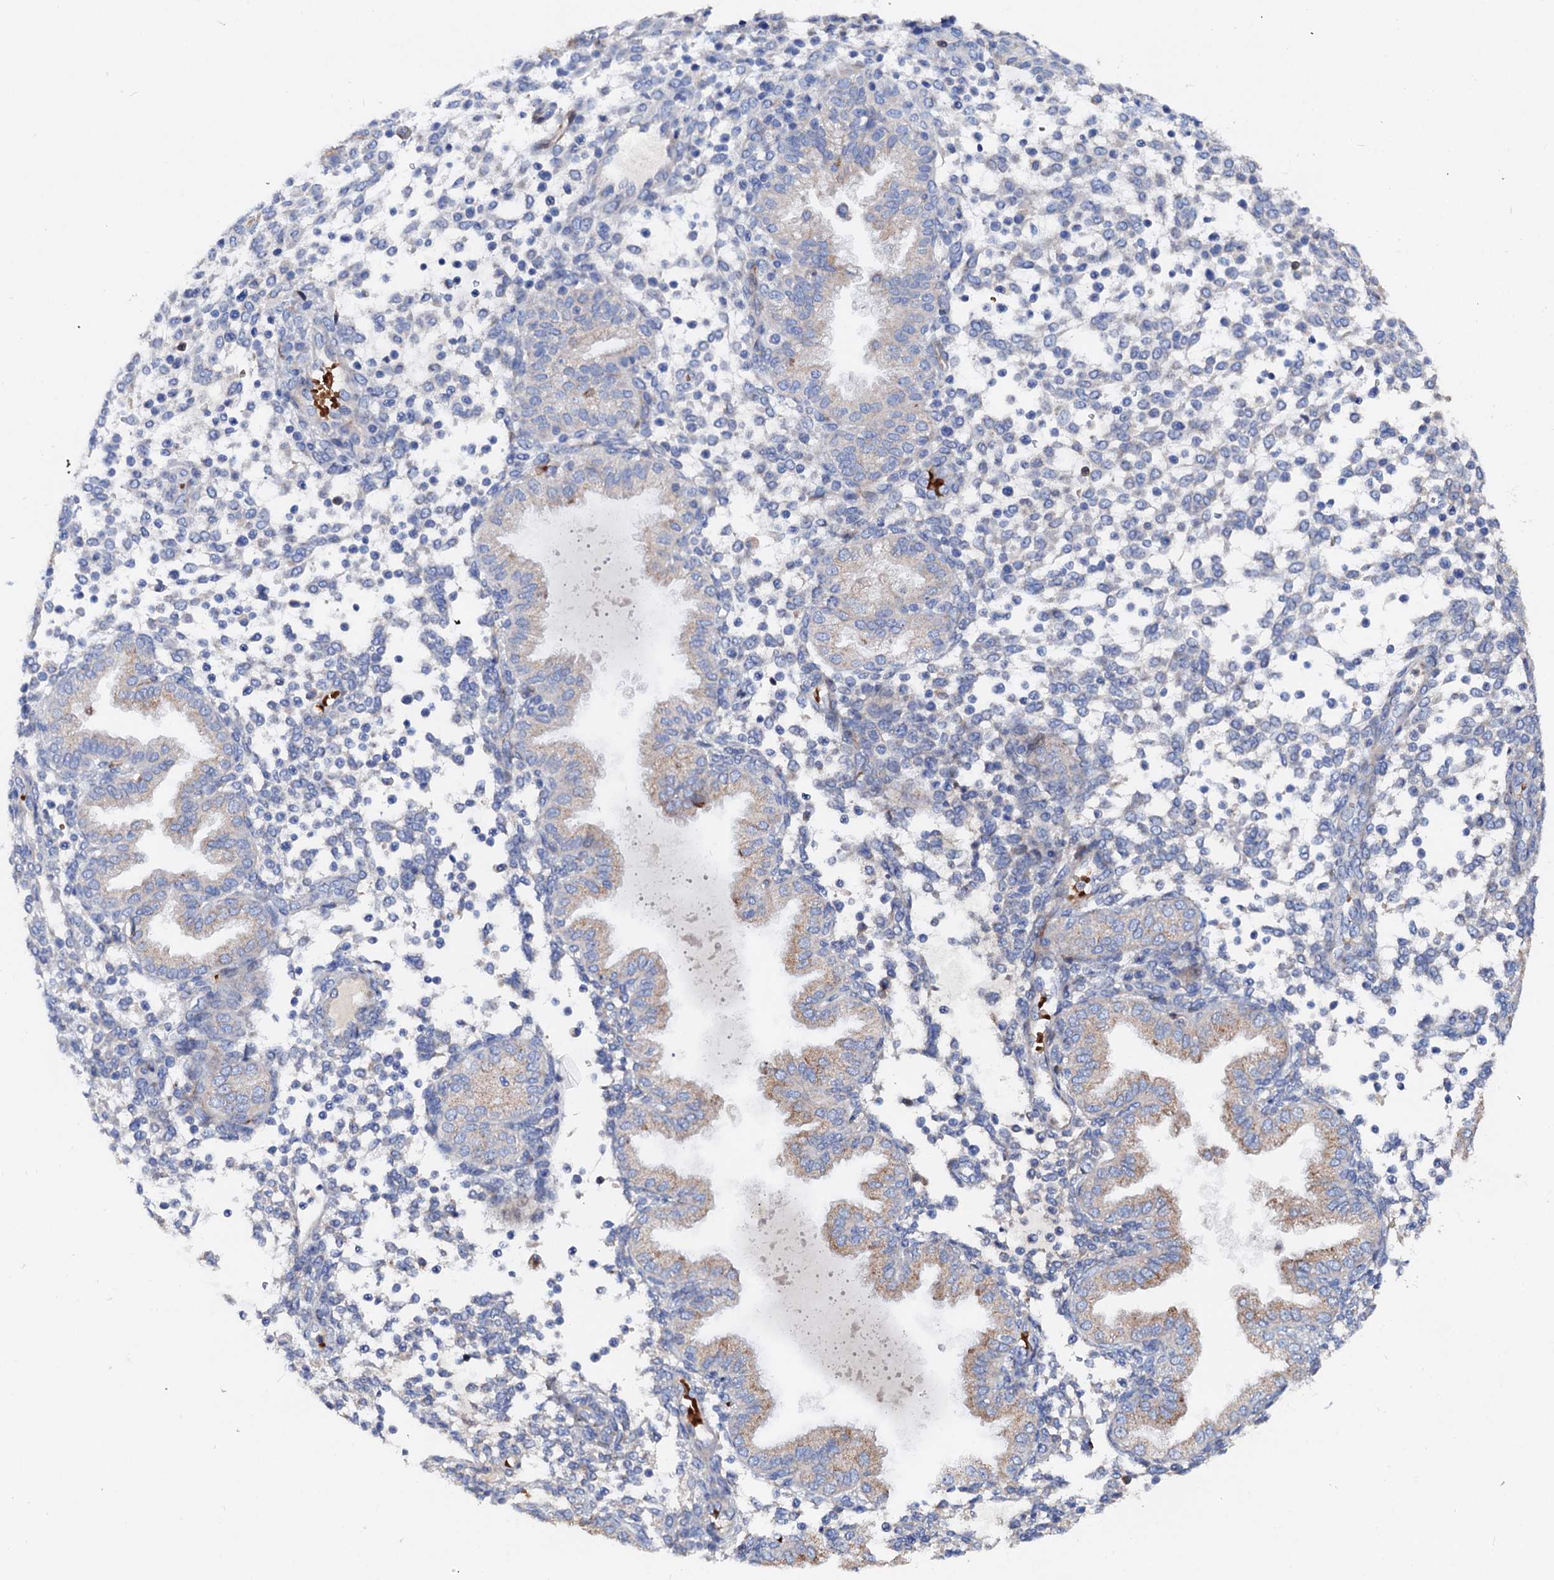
{"staining": {"intensity": "negative", "quantity": "none", "location": "none"}, "tissue": "endometrium", "cell_type": "Cells in endometrial stroma", "image_type": "normal", "snomed": [{"axis": "morphology", "description": "Normal tissue, NOS"}, {"axis": "topography", "description": "Endometrium"}], "caption": "Immunohistochemistry image of unremarkable human endometrium stained for a protein (brown), which exhibits no positivity in cells in endometrial stroma. Brightfield microscopy of immunohistochemistry (IHC) stained with DAB (3,3'-diaminobenzidine) (brown) and hematoxylin (blue), captured at high magnification.", "gene": "SLC10A7", "patient": {"sex": "female", "age": 53}}